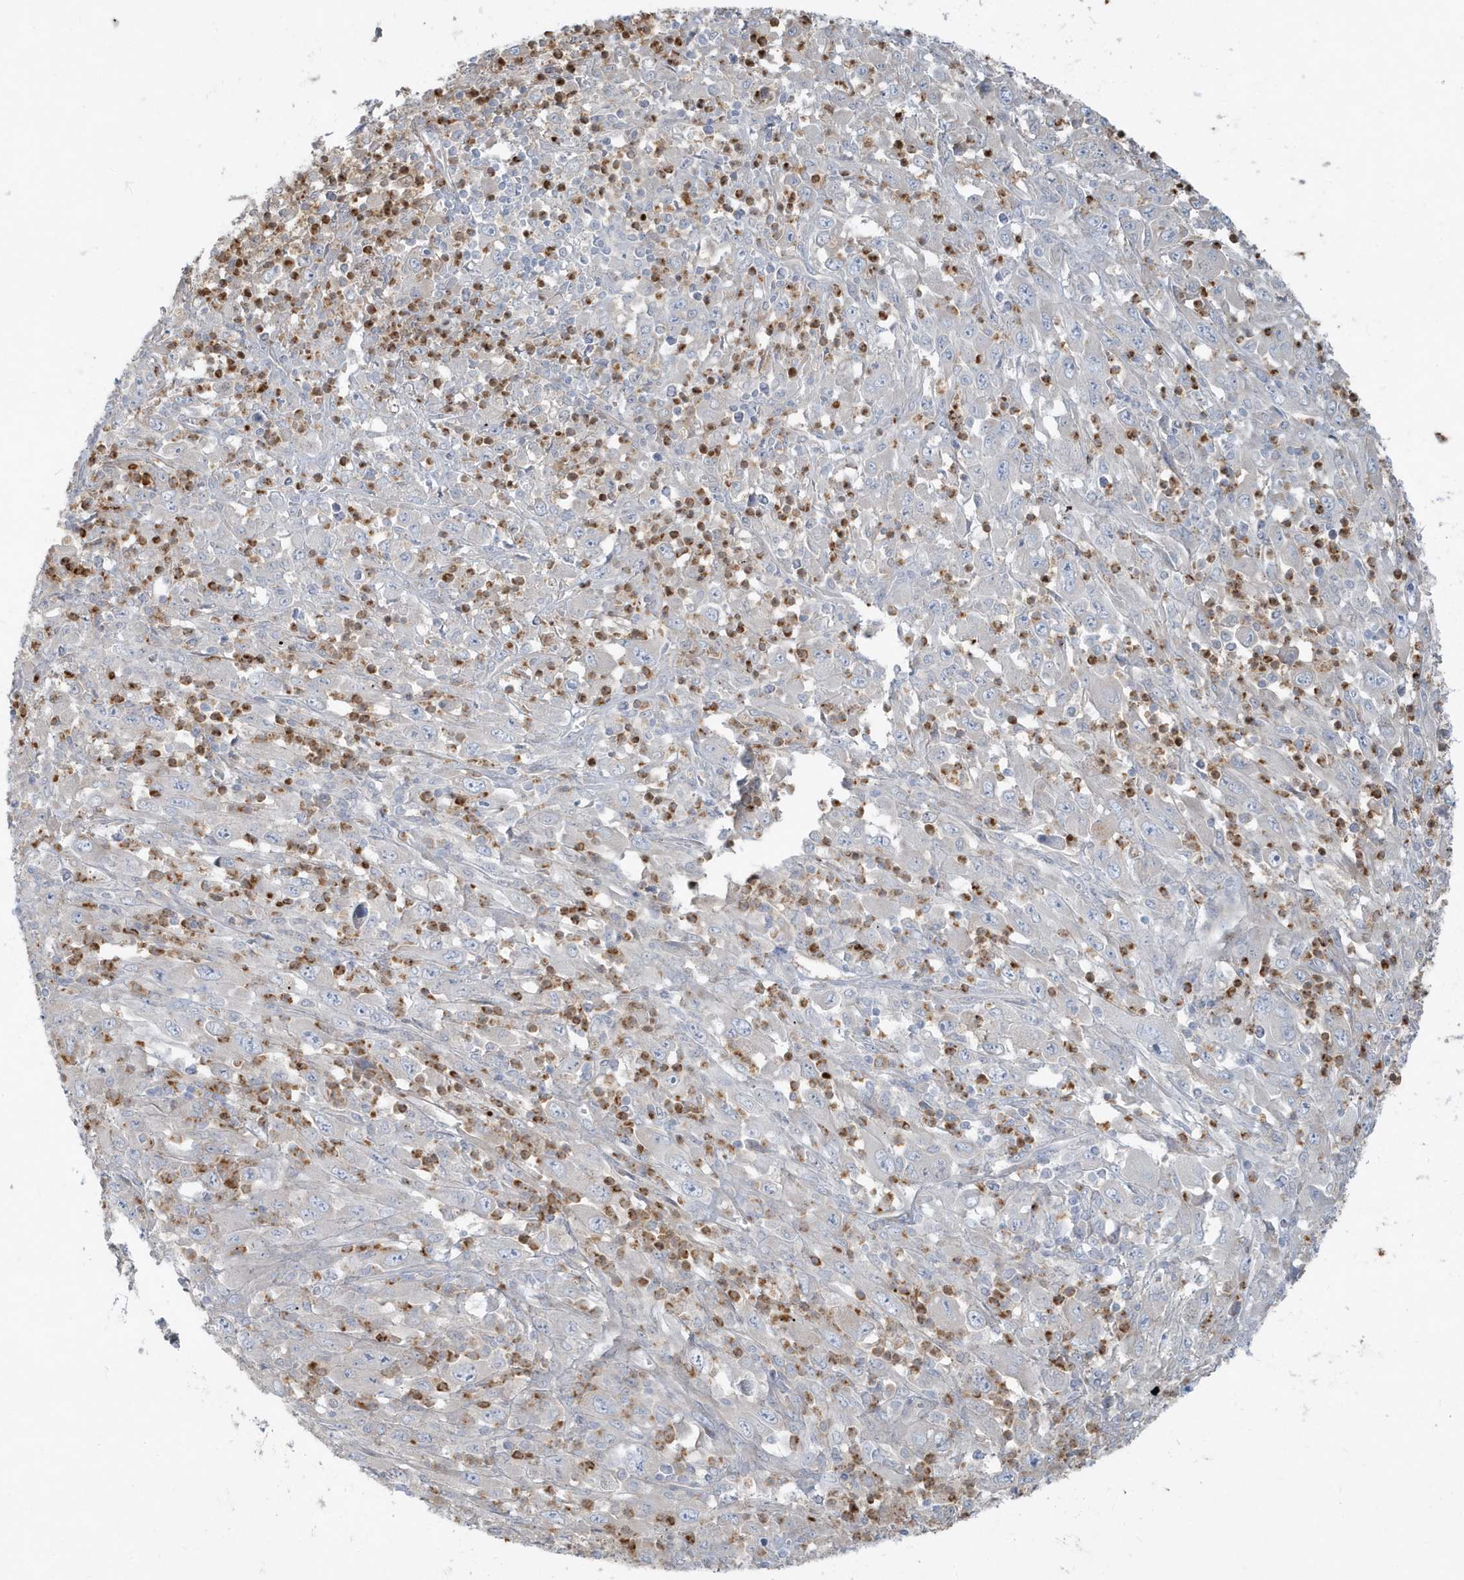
{"staining": {"intensity": "negative", "quantity": "none", "location": "none"}, "tissue": "melanoma", "cell_type": "Tumor cells", "image_type": "cancer", "snomed": [{"axis": "morphology", "description": "Malignant melanoma, Metastatic site"}, {"axis": "topography", "description": "Skin"}], "caption": "Immunohistochemical staining of malignant melanoma (metastatic site) exhibits no significant expression in tumor cells.", "gene": "CCNJ", "patient": {"sex": "female", "age": 56}}